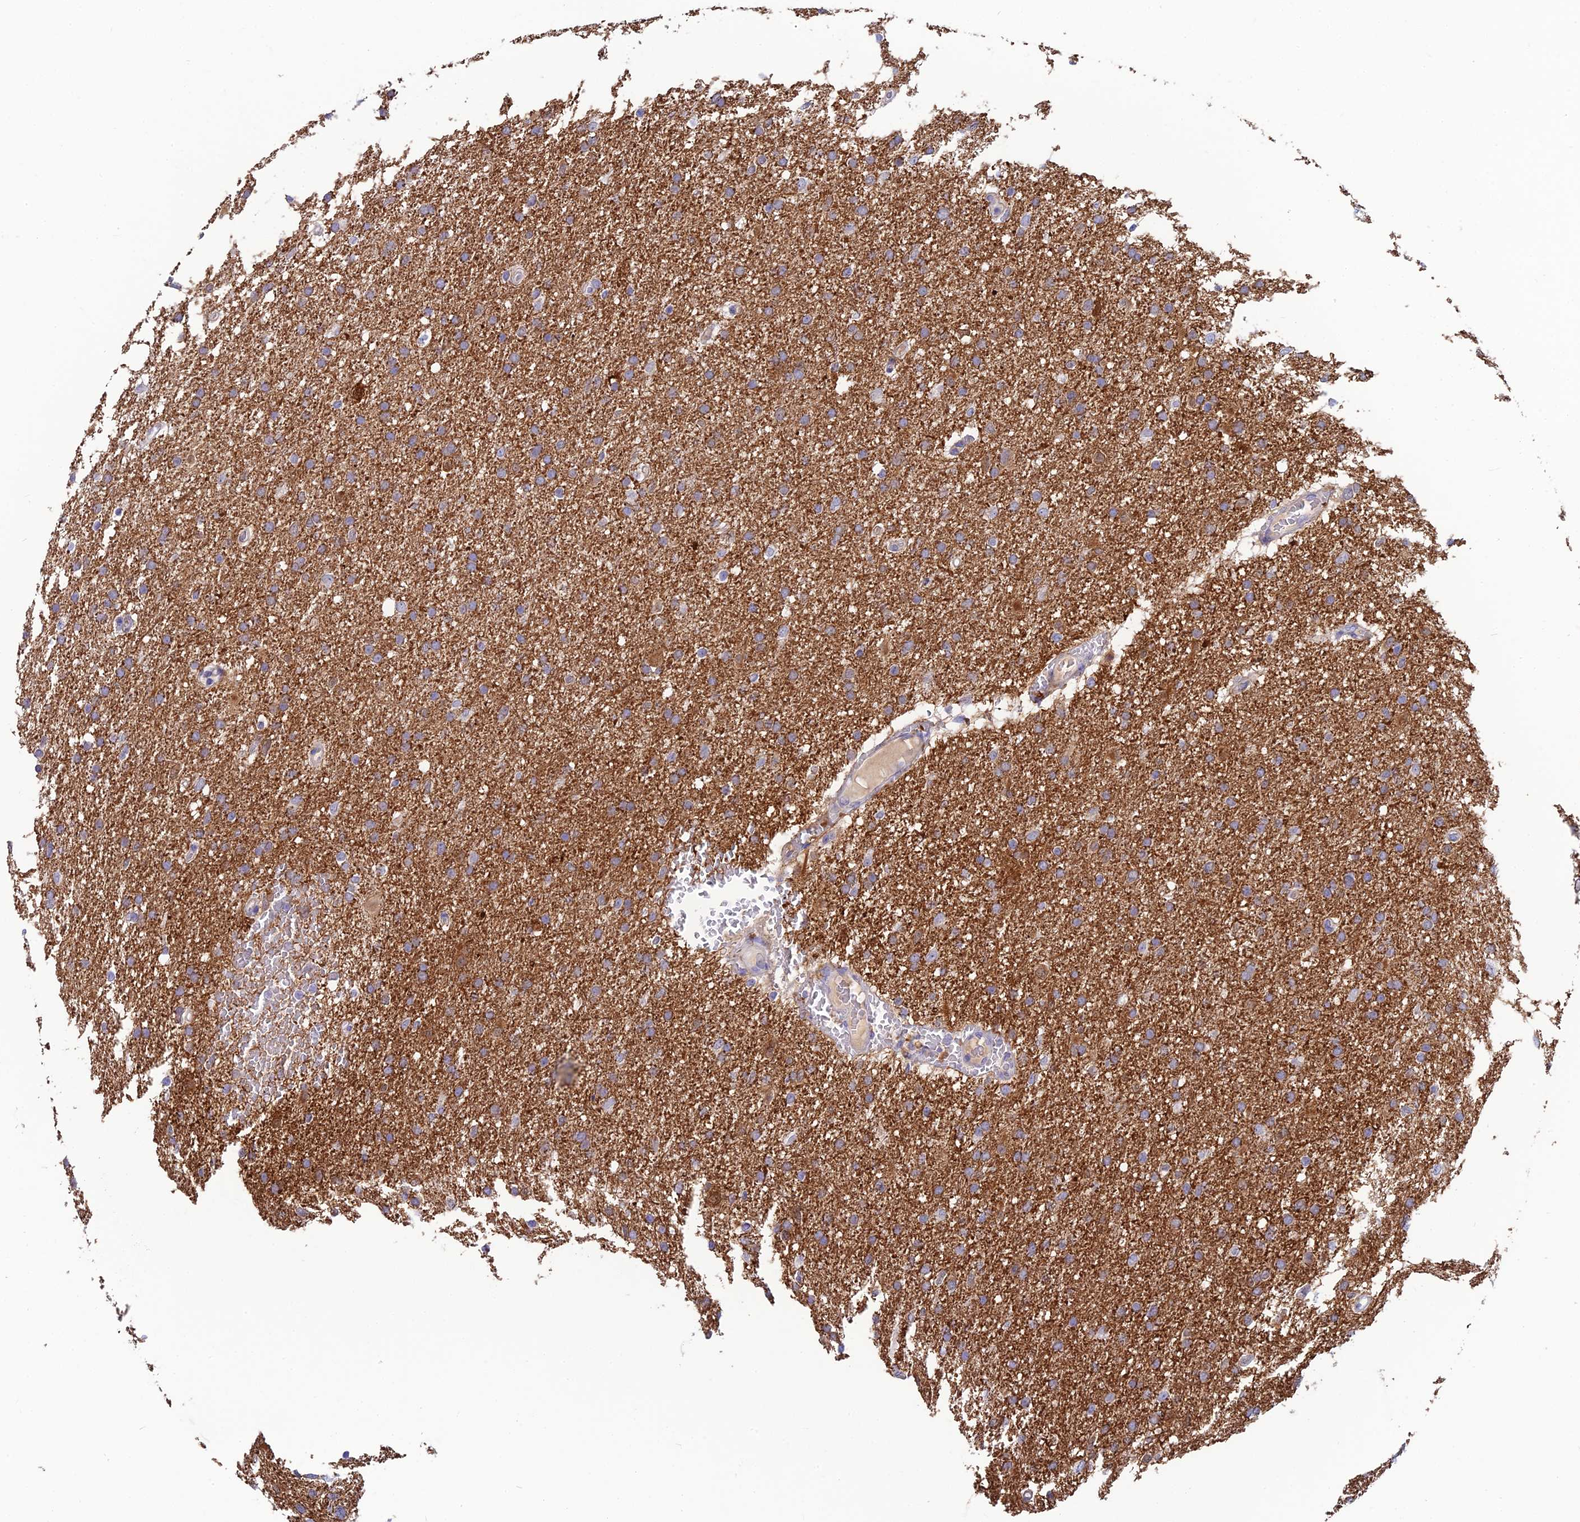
{"staining": {"intensity": "moderate", "quantity": "<25%", "location": "cytoplasmic/membranous"}, "tissue": "glioma", "cell_type": "Tumor cells", "image_type": "cancer", "snomed": [{"axis": "morphology", "description": "Glioma, malignant, High grade"}, {"axis": "topography", "description": "Cerebral cortex"}], "caption": "Immunohistochemical staining of human malignant high-grade glioma reveals low levels of moderate cytoplasmic/membranous protein positivity in about <25% of tumor cells.", "gene": "XPO7", "patient": {"sex": "female", "age": 36}}